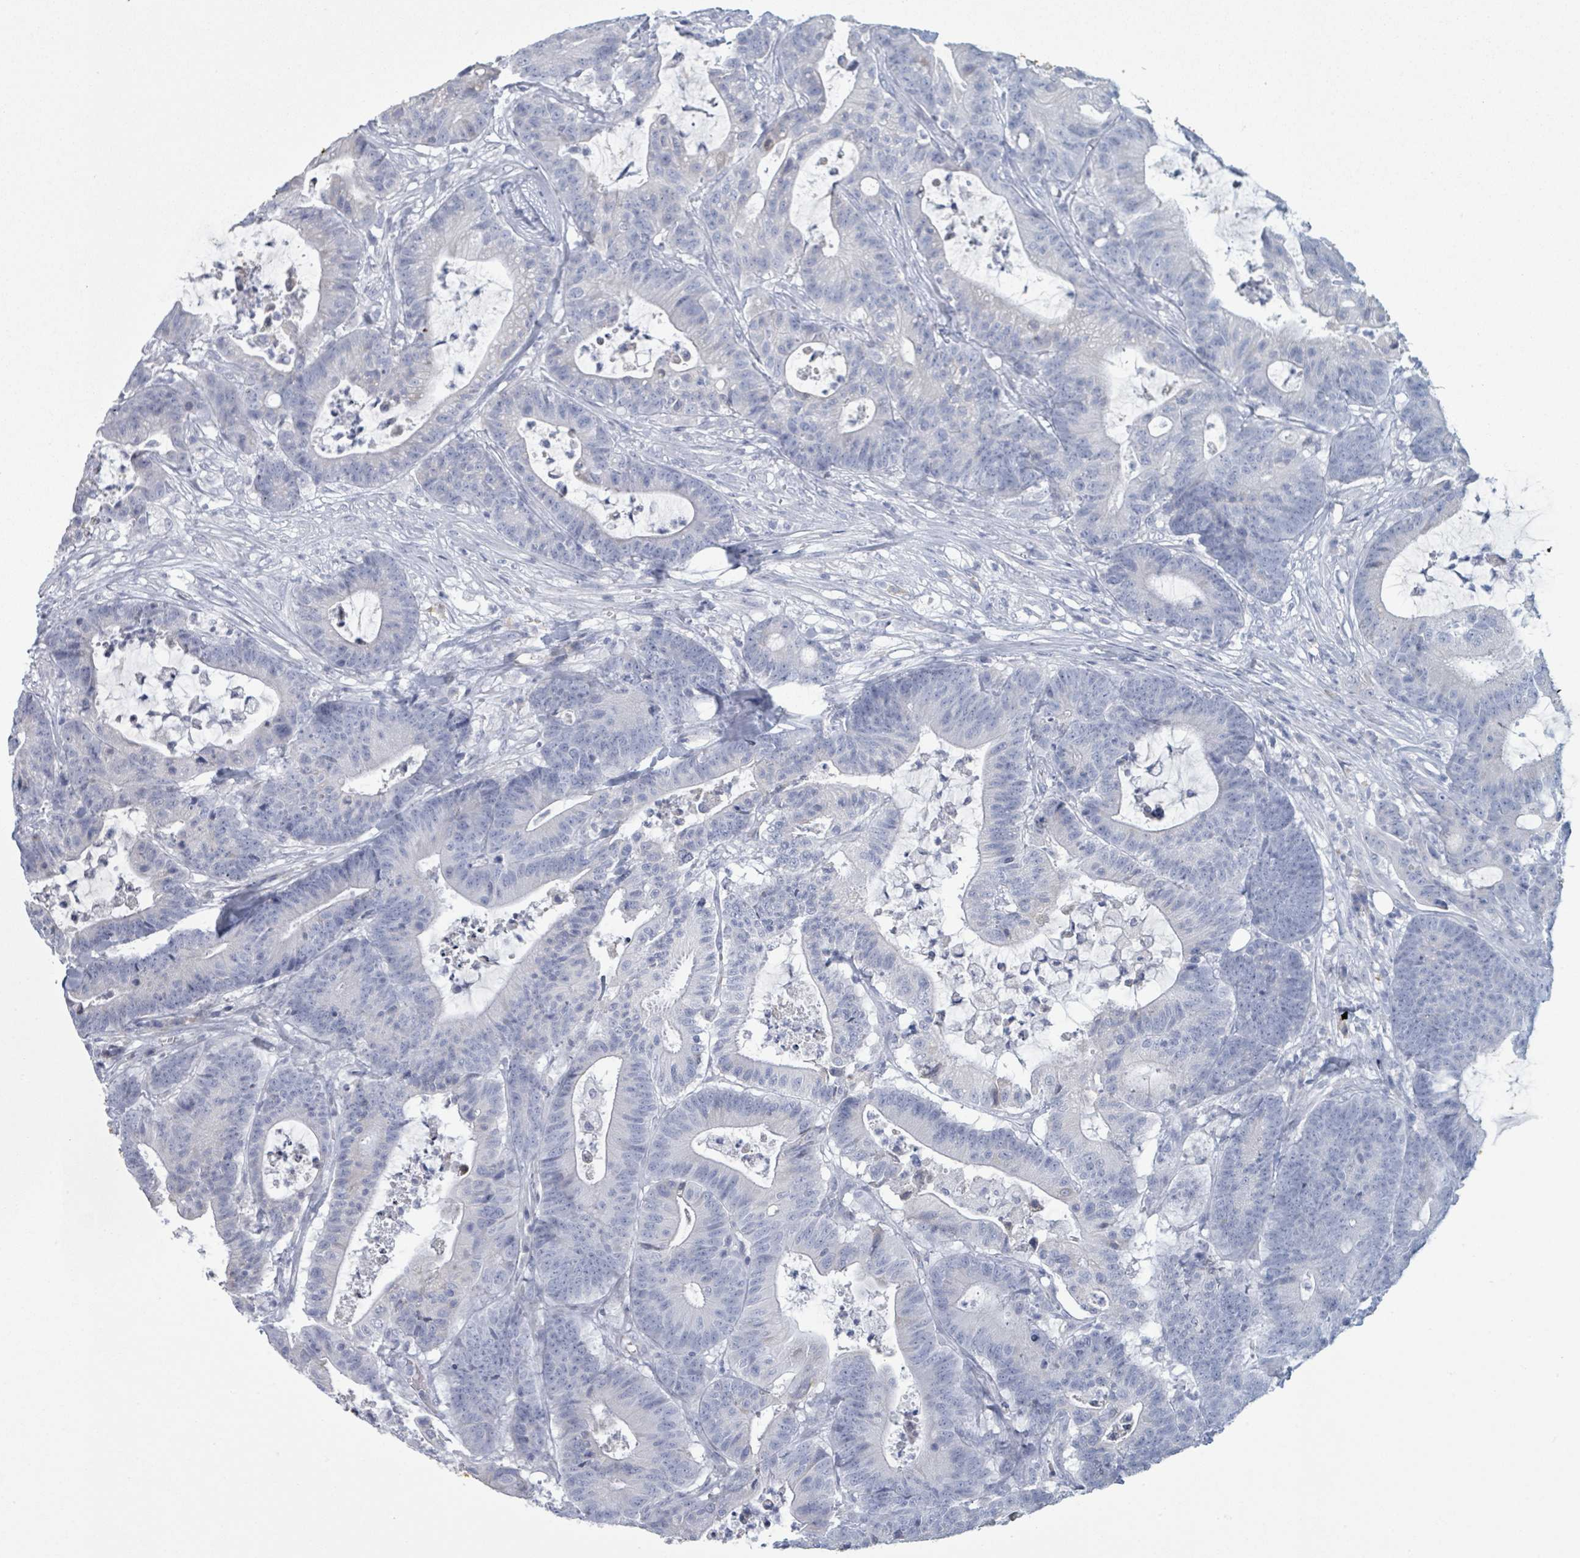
{"staining": {"intensity": "negative", "quantity": "none", "location": "none"}, "tissue": "colorectal cancer", "cell_type": "Tumor cells", "image_type": "cancer", "snomed": [{"axis": "morphology", "description": "Adenocarcinoma, NOS"}, {"axis": "topography", "description": "Colon"}], "caption": "Image shows no significant protein expression in tumor cells of colorectal cancer. (Brightfield microscopy of DAB (3,3'-diaminobenzidine) immunohistochemistry at high magnification).", "gene": "PGA3", "patient": {"sex": "female", "age": 84}}